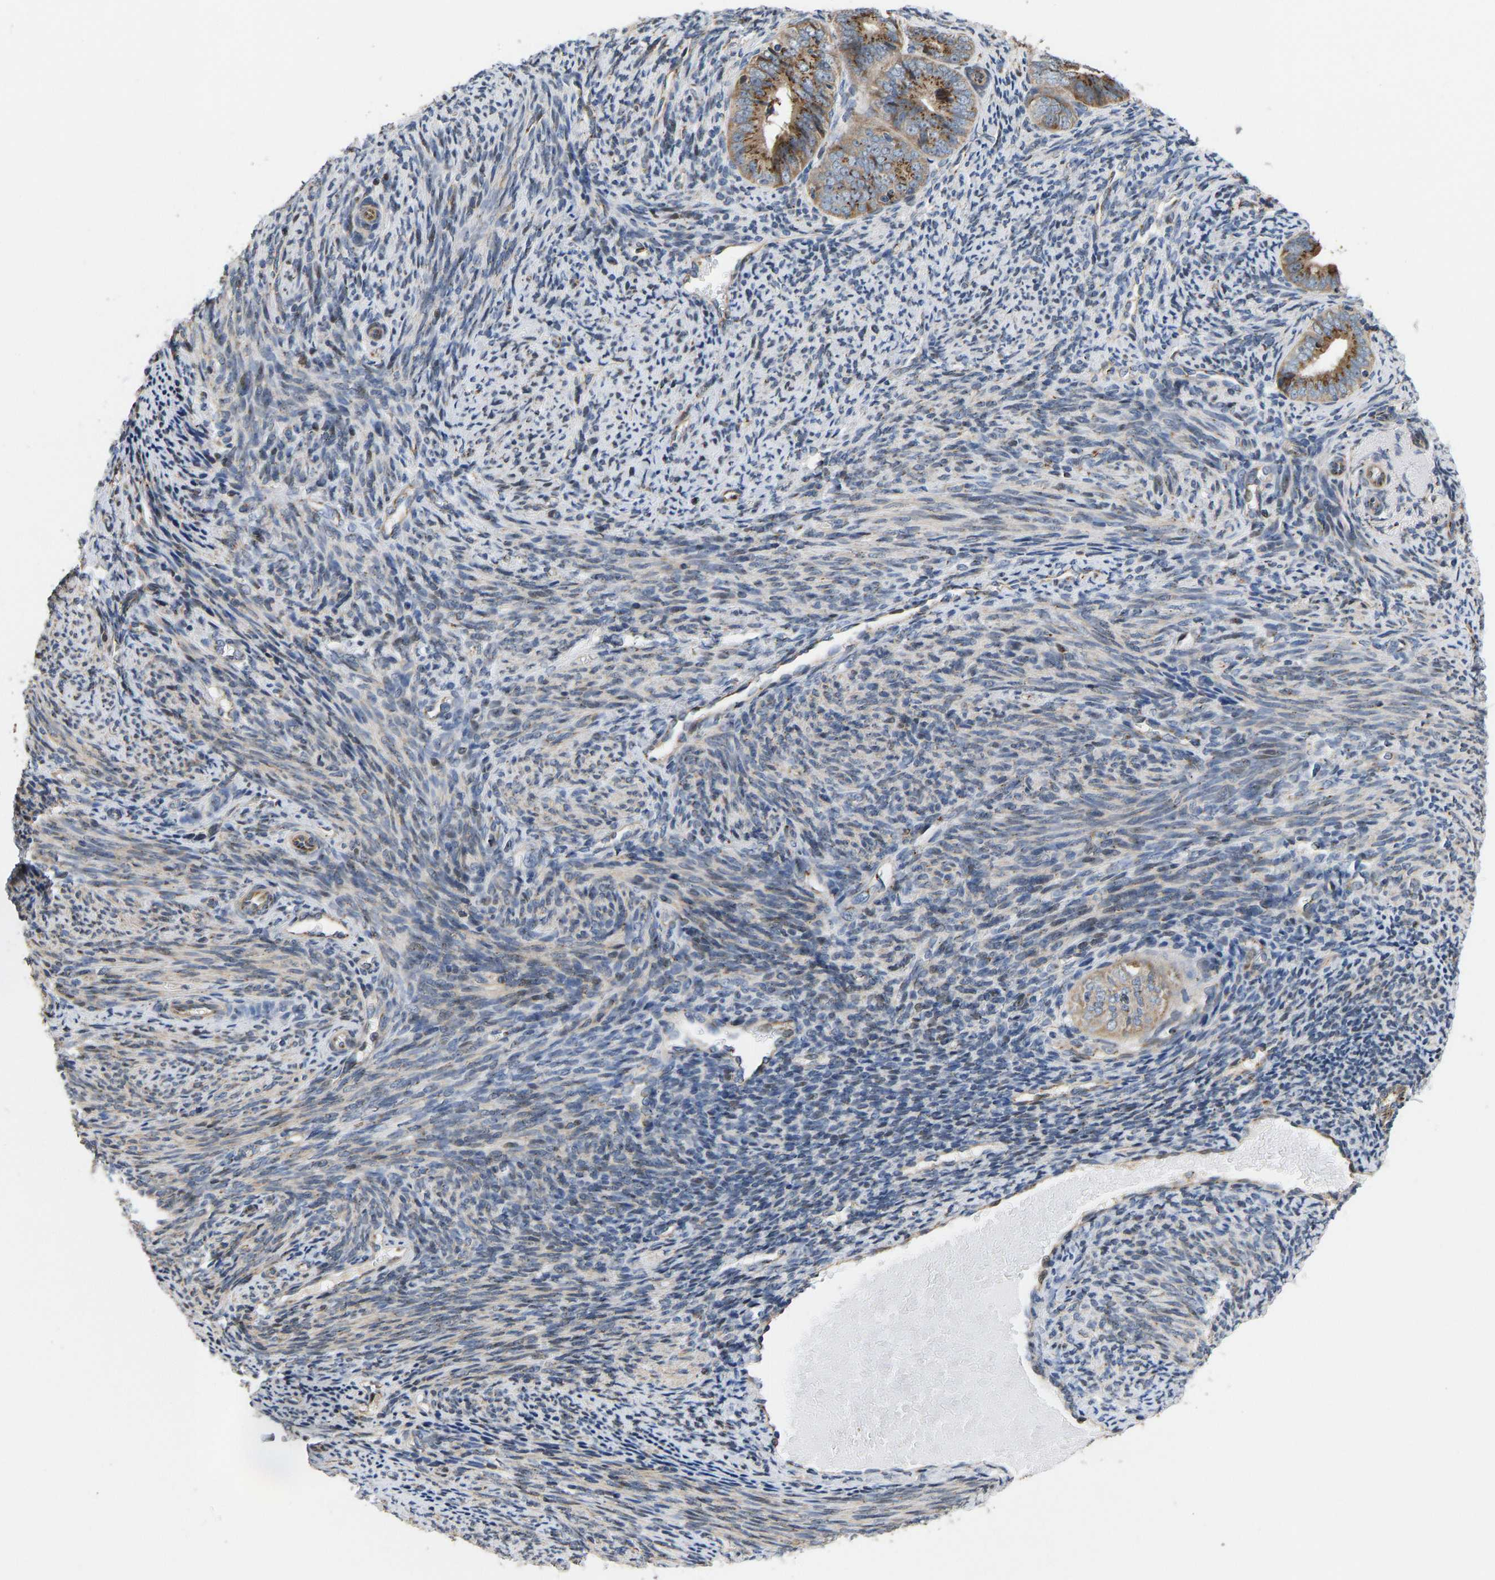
{"staining": {"intensity": "strong", "quantity": ">75%", "location": "cytoplasmic/membranous"}, "tissue": "endometrial cancer", "cell_type": "Tumor cells", "image_type": "cancer", "snomed": [{"axis": "morphology", "description": "Adenocarcinoma, NOS"}, {"axis": "topography", "description": "Endometrium"}], "caption": "Protein staining of endometrial cancer (adenocarcinoma) tissue reveals strong cytoplasmic/membranous expression in about >75% of tumor cells.", "gene": "YIPF4", "patient": {"sex": "female", "age": 63}}